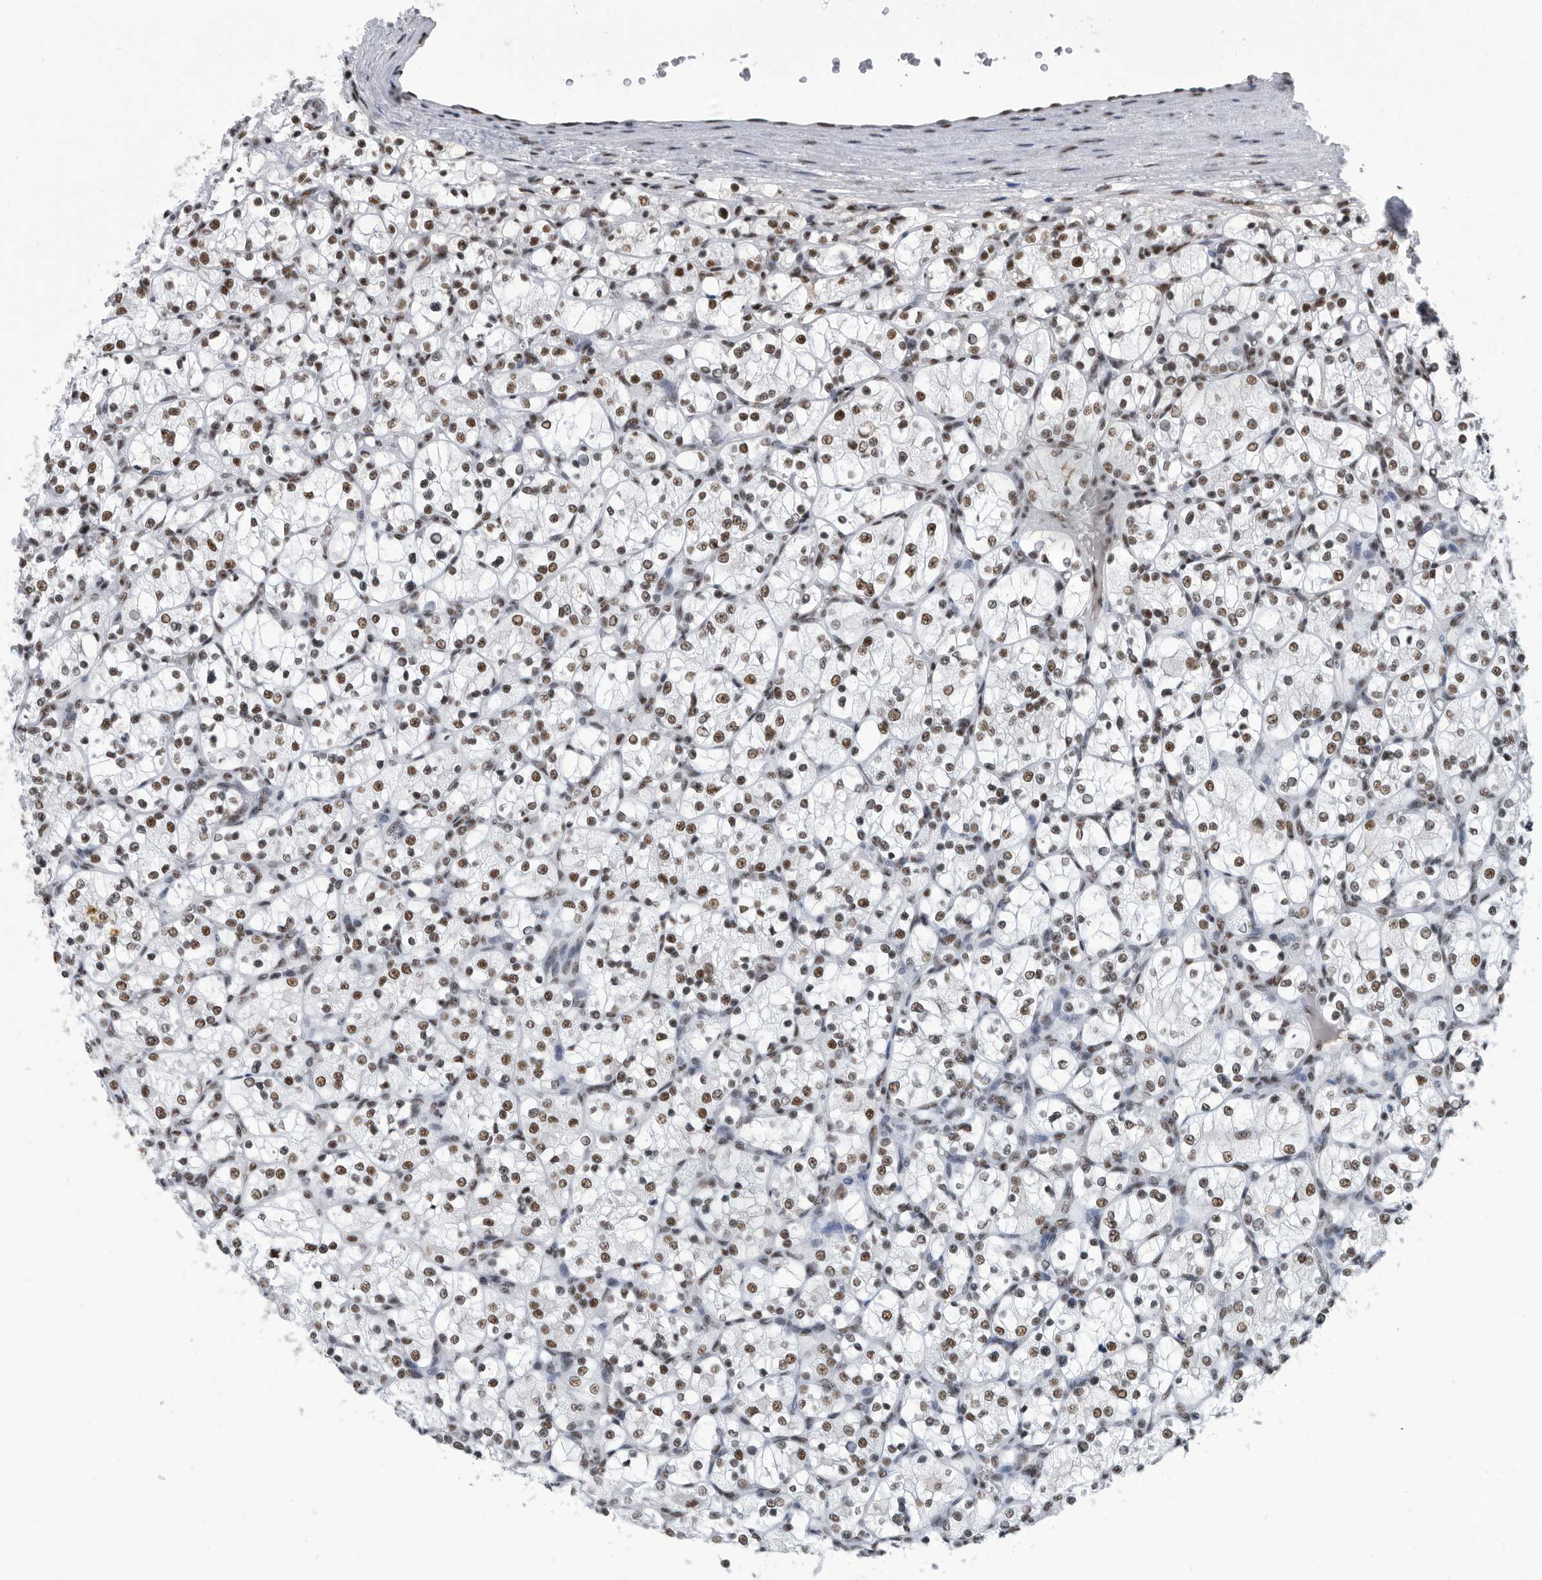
{"staining": {"intensity": "moderate", "quantity": ">75%", "location": "nuclear"}, "tissue": "renal cancer", "cell_type": "Tumor cells", "image_type": "cancer", "snomed": [{"axis": "morphology", "description": "Adenocarcinoma, NOS"}, {"axis": "topography", "description": "Kidney"}], "caption": "IHC of renal cancer reveals medium levels of moderate nuclear staining in approximately >75% of tumor cells.", "gene": "SF3A1", "patient": {"sex": "female", "age": 69}}